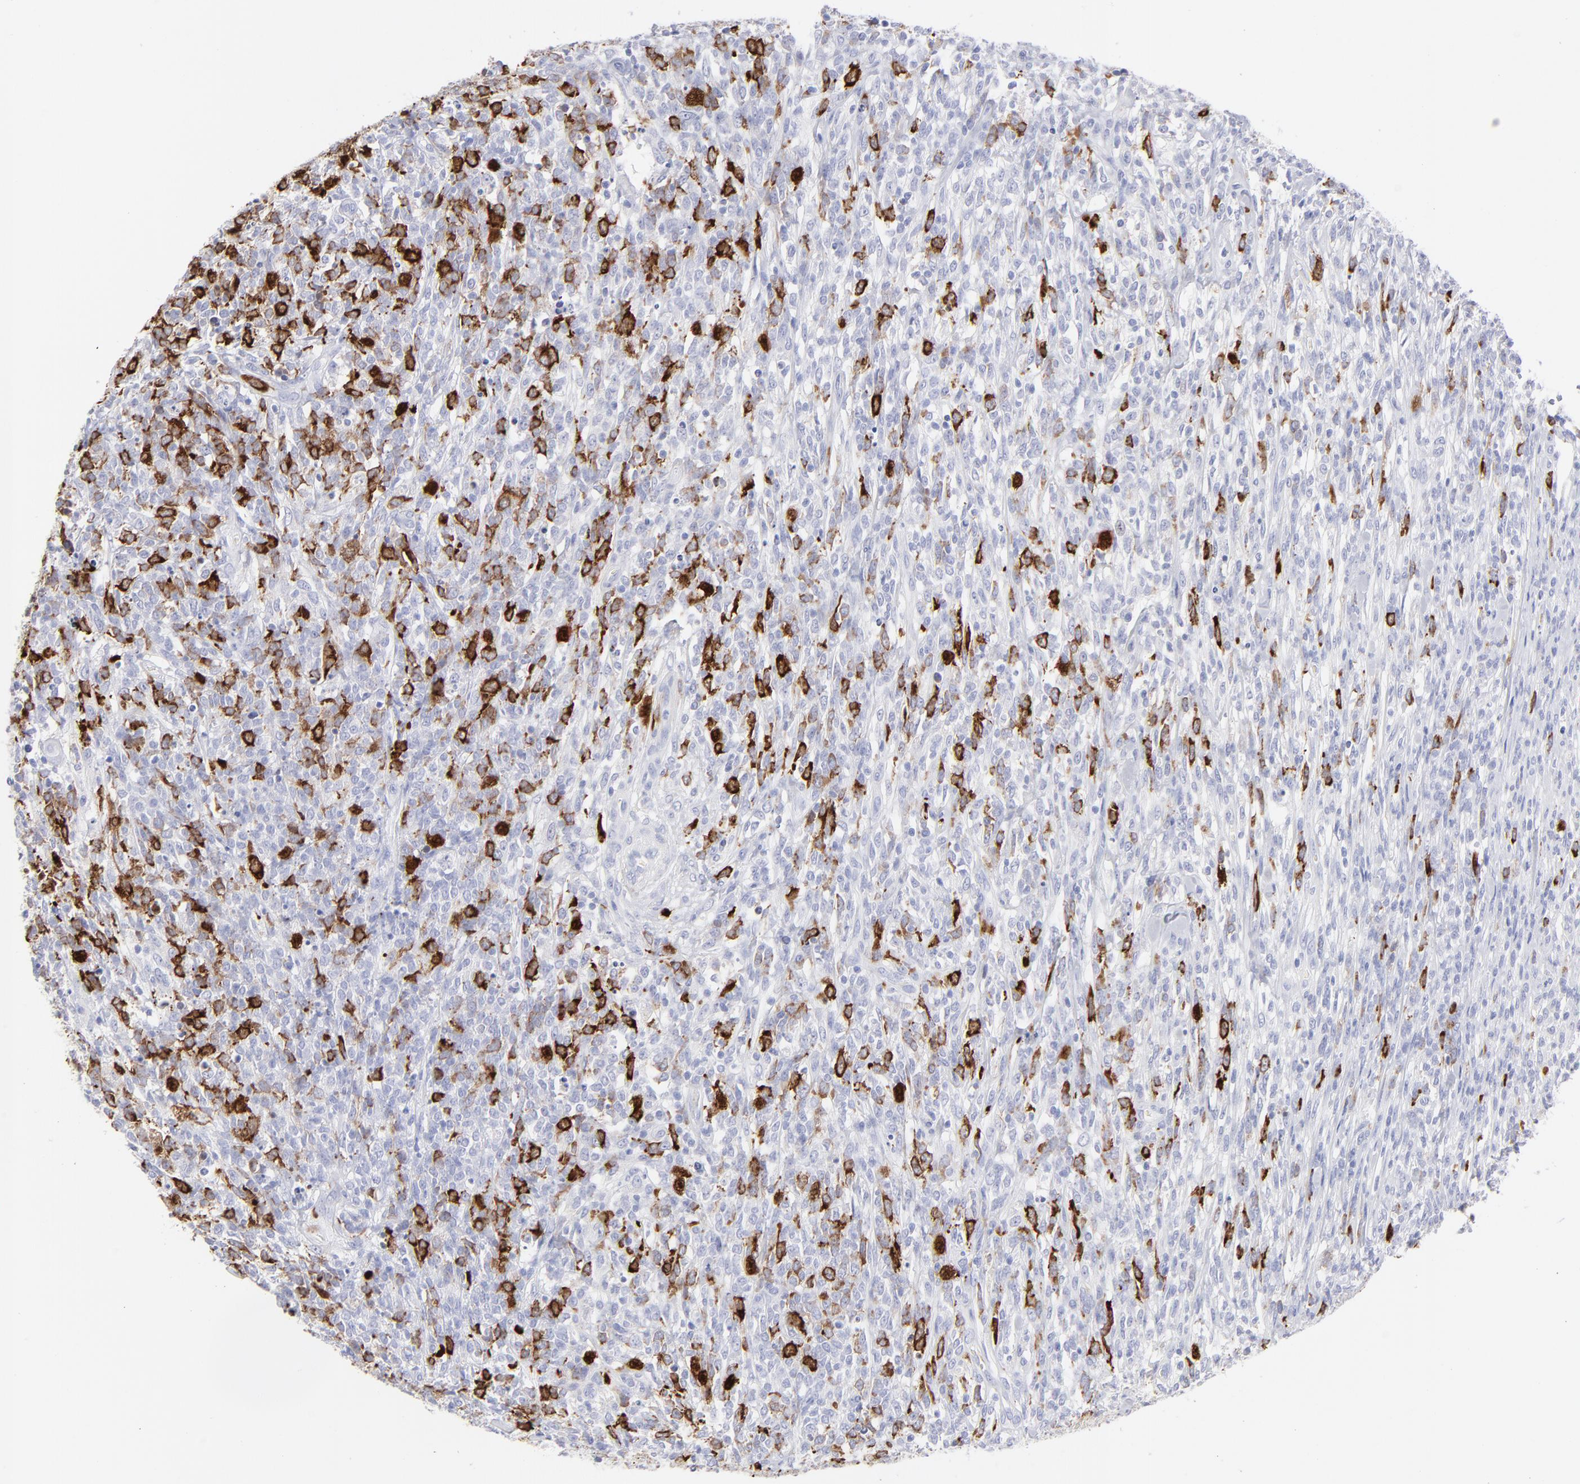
{"staining": {"intensity": "strong", "quantity": "<25%", "location": "cytoplasmic/membranous"}, "tissue": "lymphoma", "cell_type": "Tumor cells", "image_type": "cancer", "snomed": [{"axis": "morphology", "description": "Malignant lymphoma, non-Hodgkin's type, High grade"}, {"axis": "topography", "description": "Lymph node"}], "caption": "Immunohistochemistry (IHC) (DAB) staining of human lymphoma exhibits strong cytoplasmic/membranous protein positivity in approximately <25% of tumor cells. The protein of interest is stained brown, and the nuclei are stained in blue (DAB IHC with brightfield microscopy, high magnification).", "gene": "CCNB1", "patient": {"sex": "female", "age": 73}}